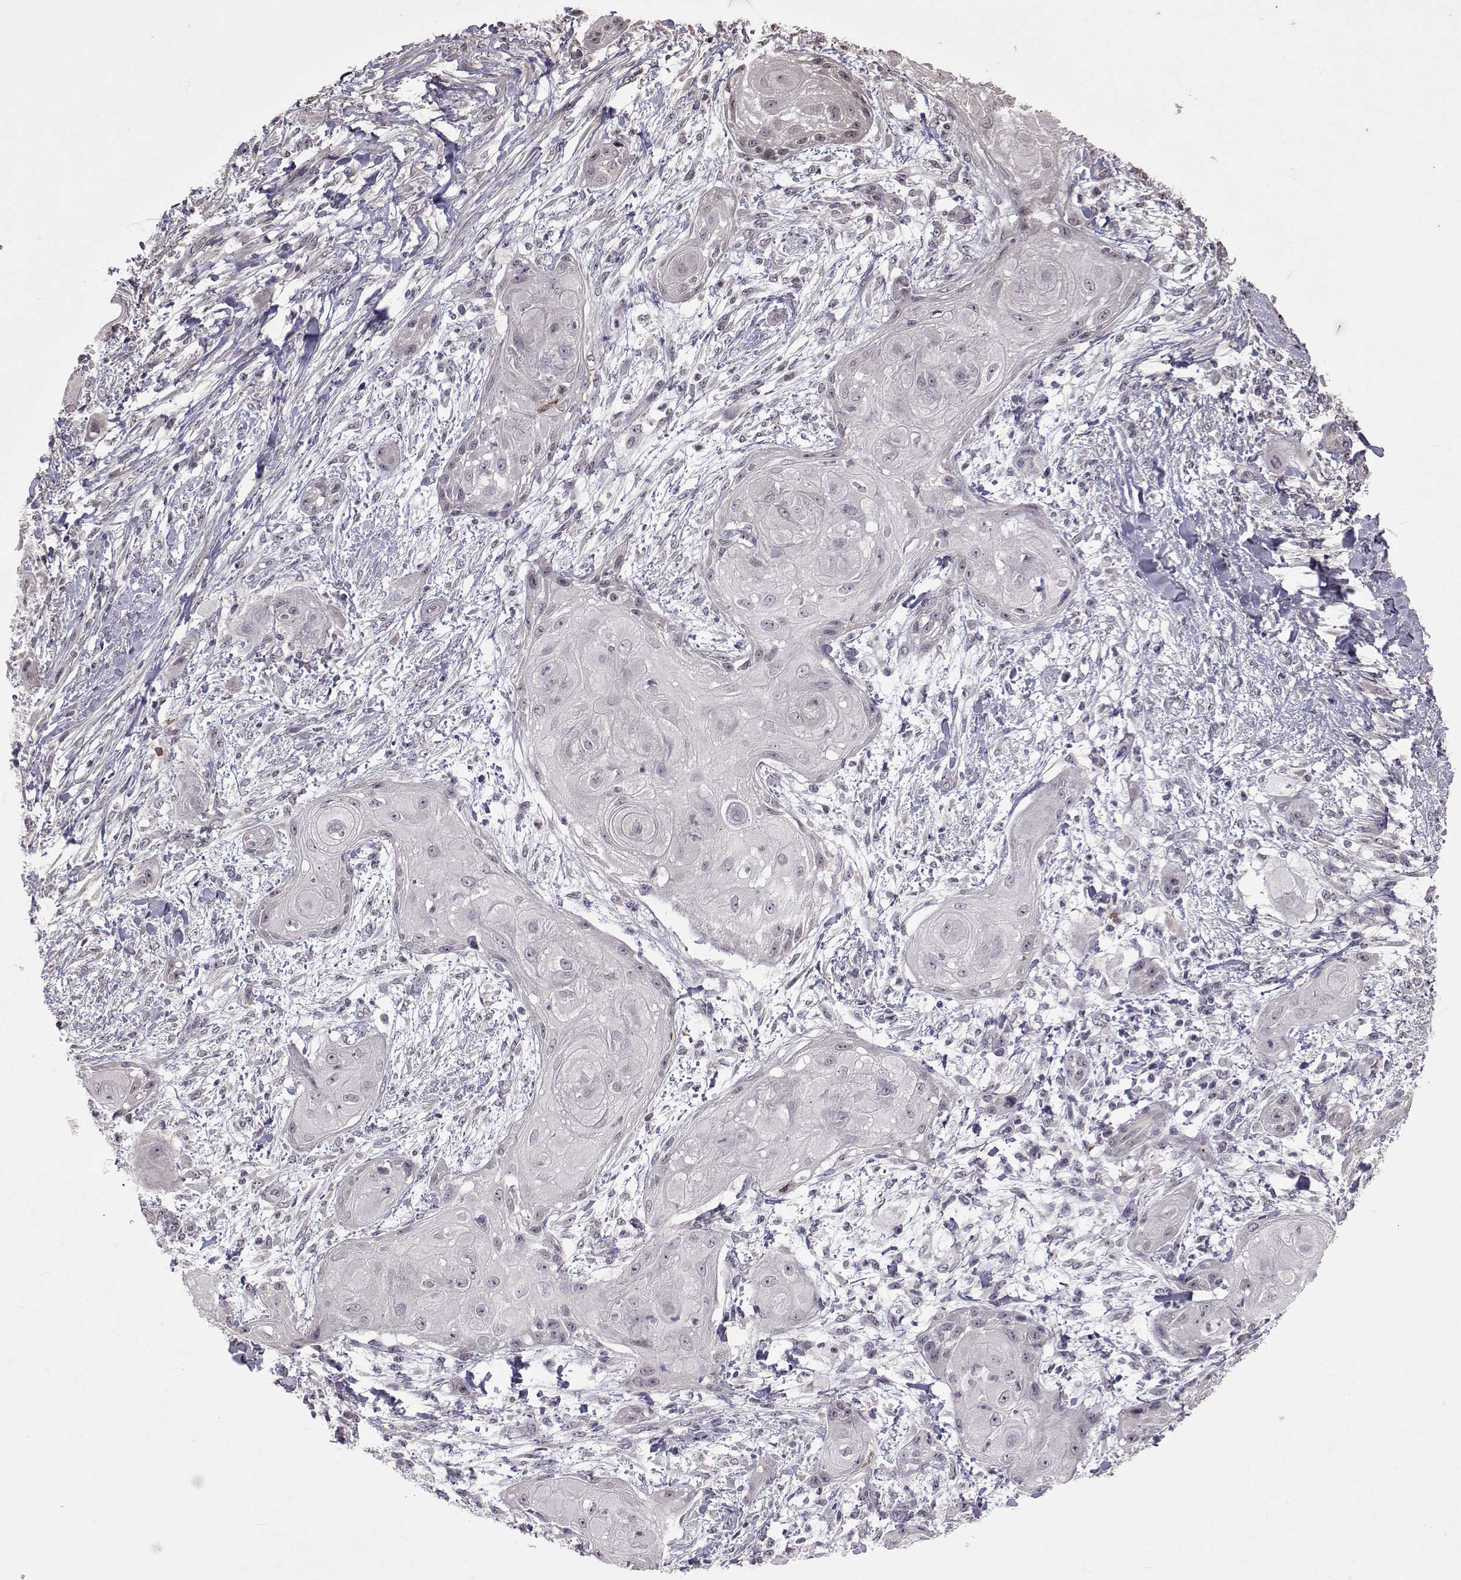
{"staining": {"intensity": "negative", "quantity": "none", "location": "none"}, "tissue": "skin cancer", "cell_type": "Tumor cells", "image_type": "cancer", "snomed": [{"axis": "morphology", "description": "Squamous cell carcinoma, NOS"}, {"axis": "topography", "description": "Skin"}], "caption": "Skin squamous cell carcinoma stained for a protein using immunohistochemistry exhibits no expression tumor cells.", "gene": "SLC6A3", "patient": {"sex": "male", "age": 62}}